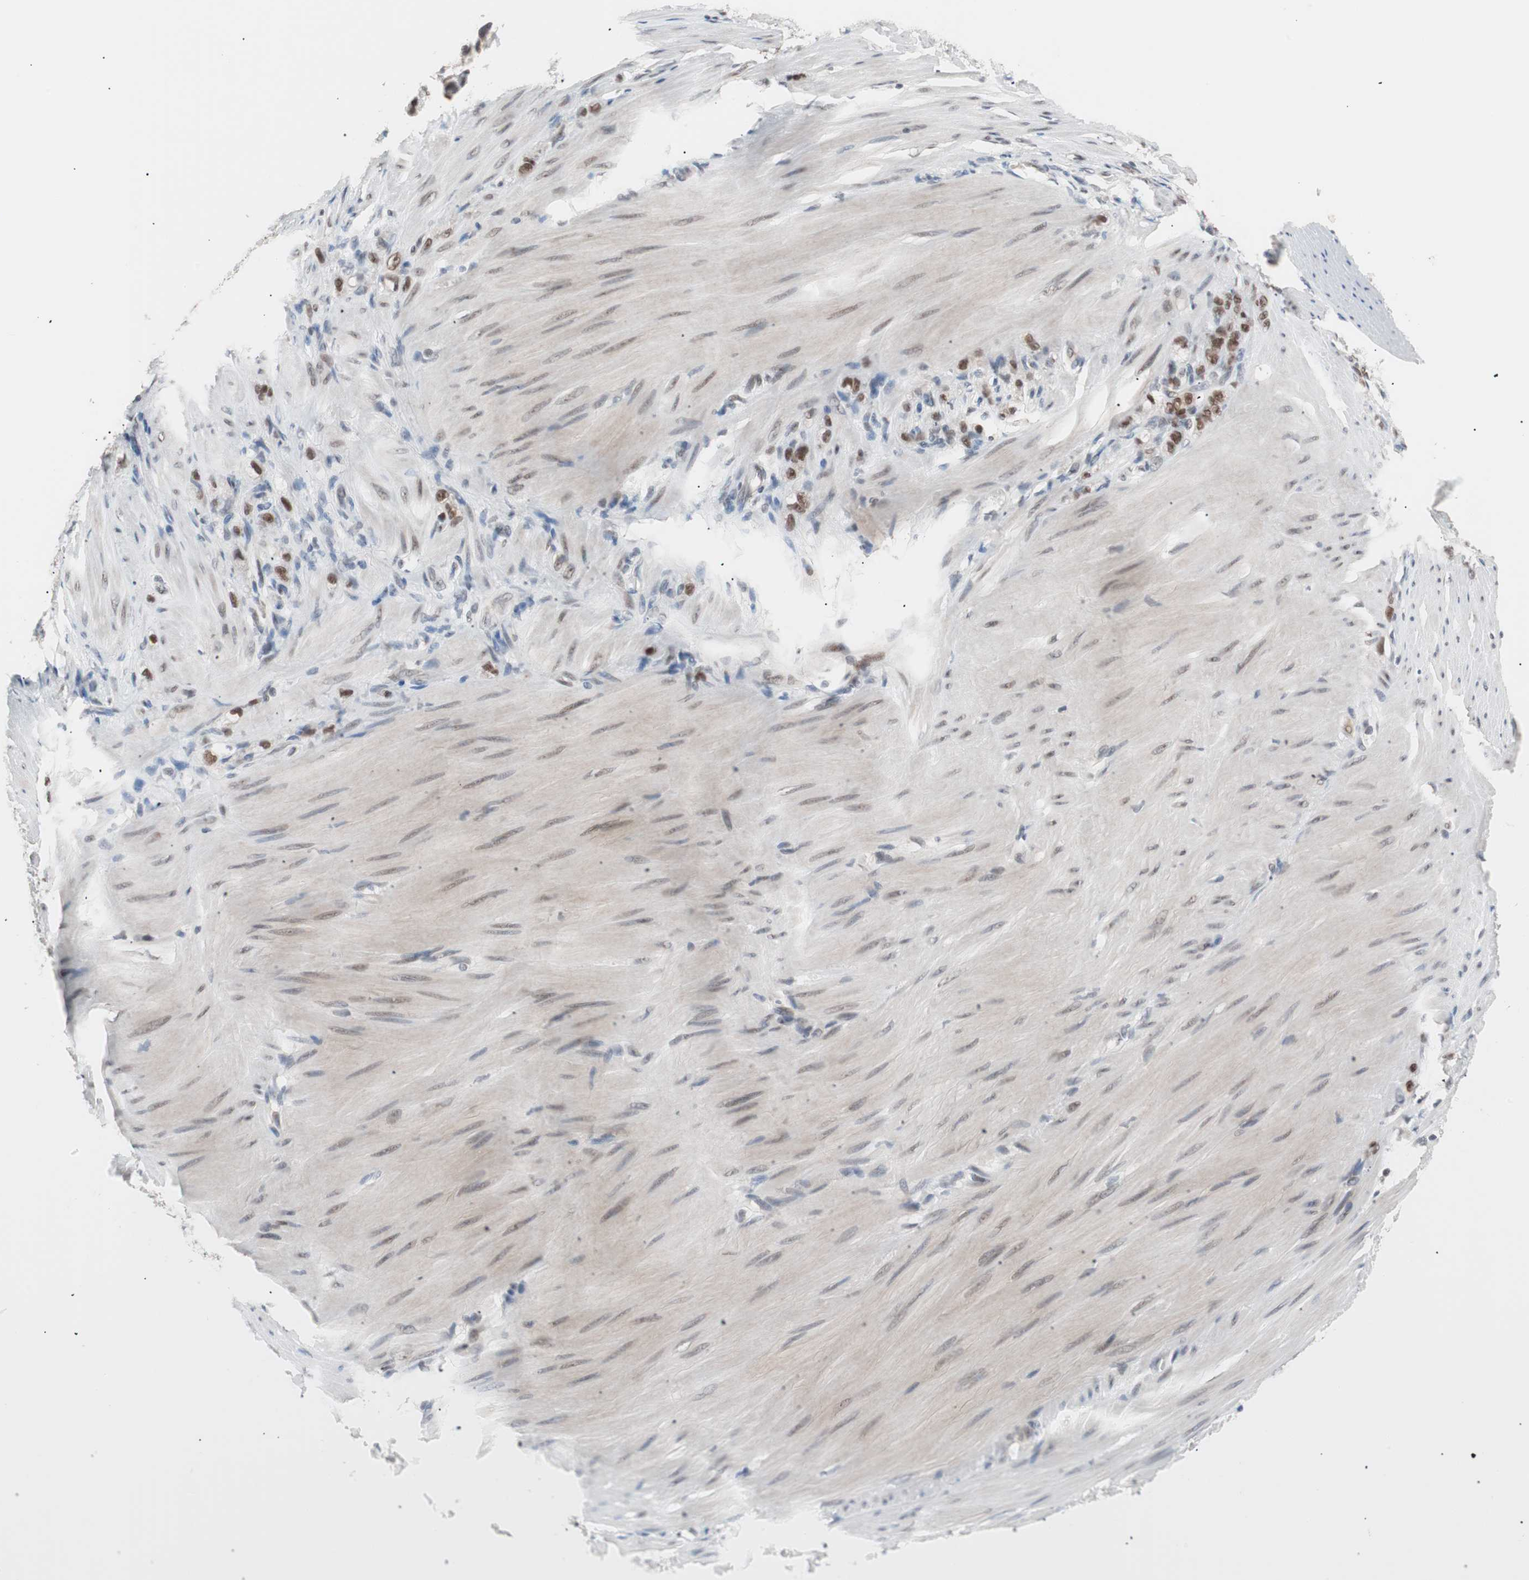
{"staining": {"intensity": "moderate", "quantity": ">75%", "location": "nuclear"}, "tissue": "stomach cancer", "cell_type": "Tumor cells", "image_type": "cancer", "snomed": [{"axis": "morphology", "description": "Adenocarcinoma, NOS"}, {"axis": "topography", "description": "Stomach"}], "caption": "High-power microscopy captured an IHC micrograph of stomach cancer, revealing moderate nuclear staining in approximately >75% of tumor cells.", "gene": "LIG3", "patient": {"sex": "male", "age": 82}}